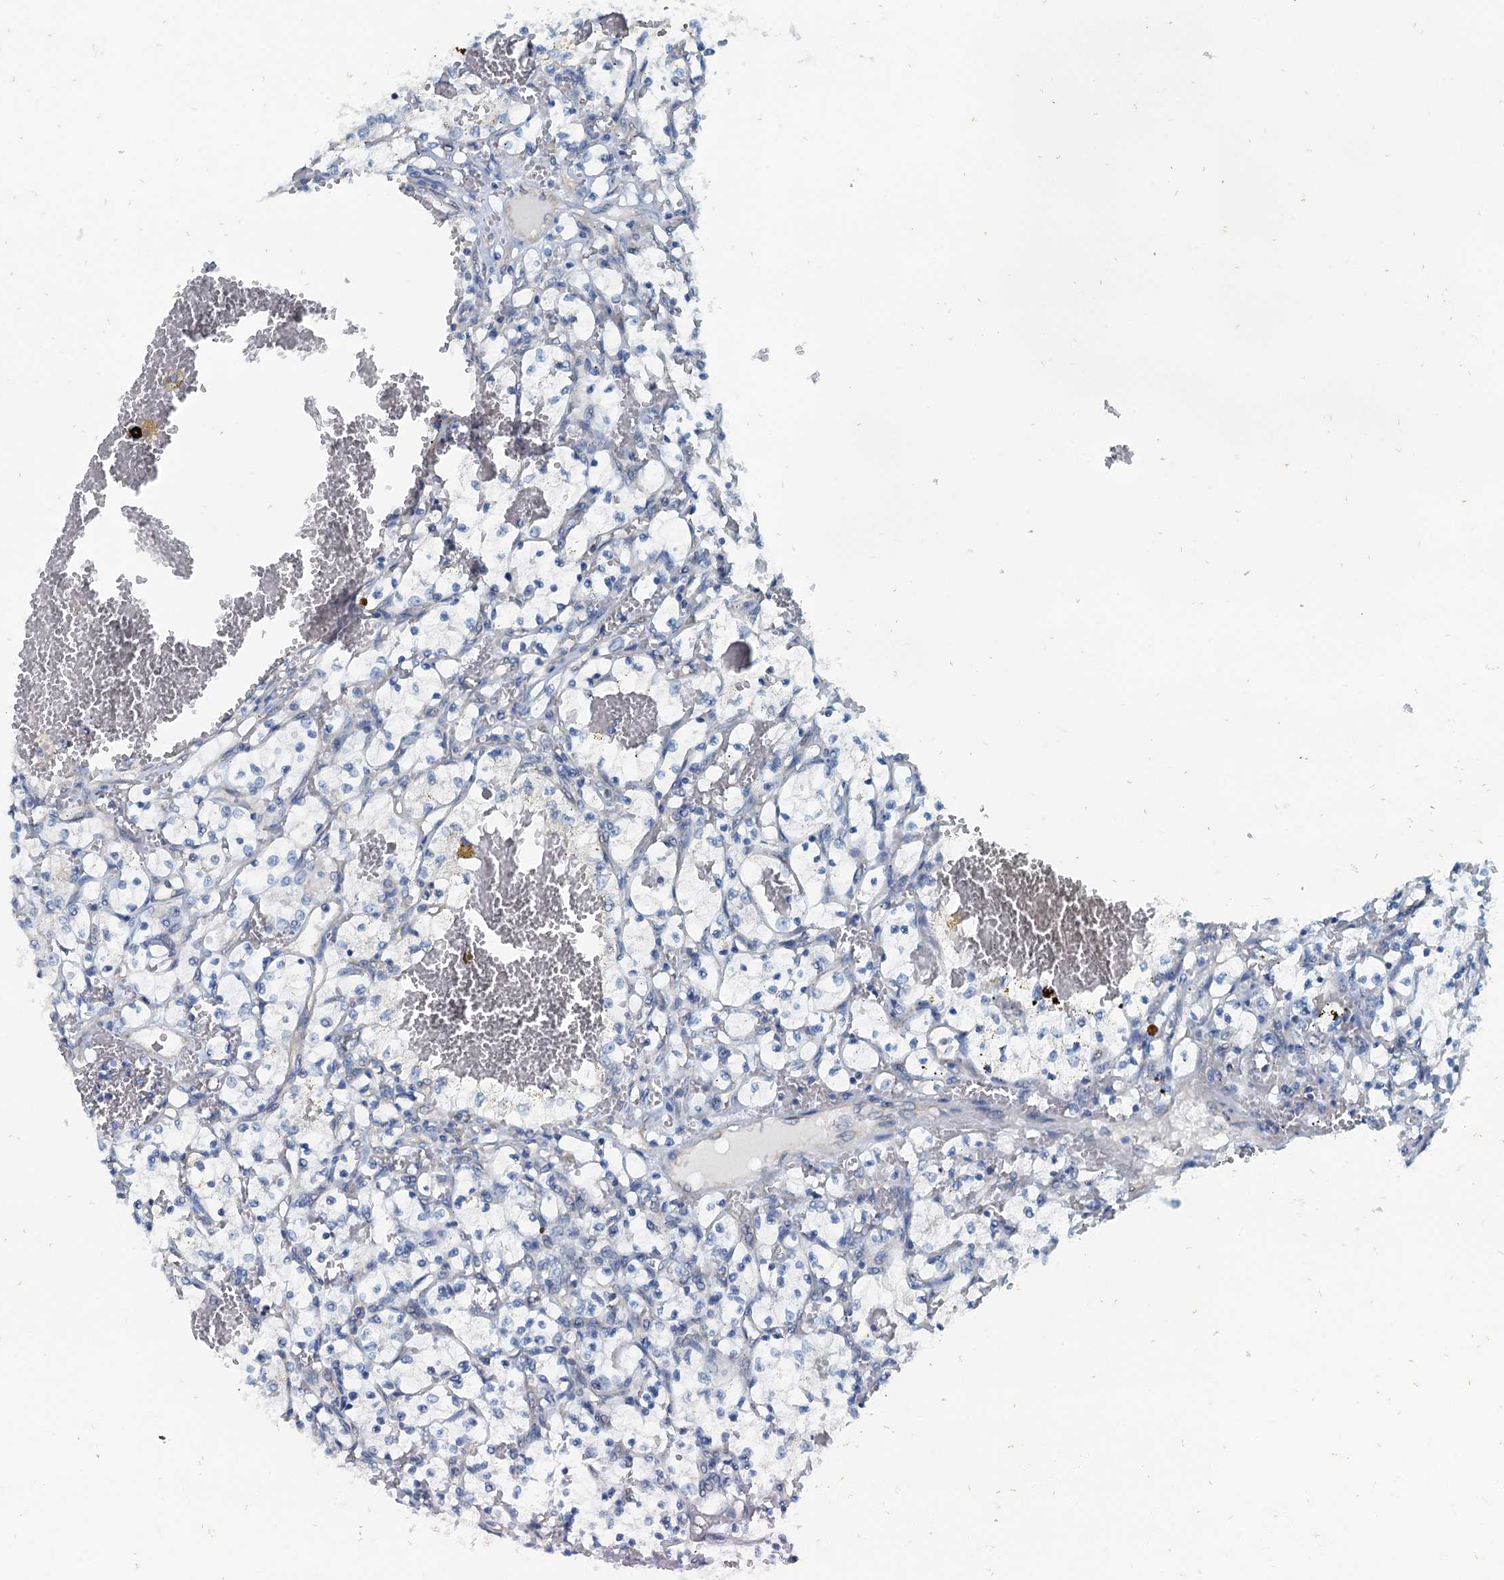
{"staining": {"intensity": "negative", "quantity": "none", "location": "none"}, "tissue": "renal cancer", "cell_type": "Tumor cells", "image_type": "cancer", "snomed": [{"axis": "morphology", "description": "Adenocarcinoma, NOS"}, {"axis": "topography", "description": "Kidney"}], "caption": "High power microscopy micrograph of an IHC histopathology image of adenocarcinoma (renal), revealing no significant positivity in tumor cells.", "gene": "GFOD2", "patient": {"sex": "female", "age": 69}}